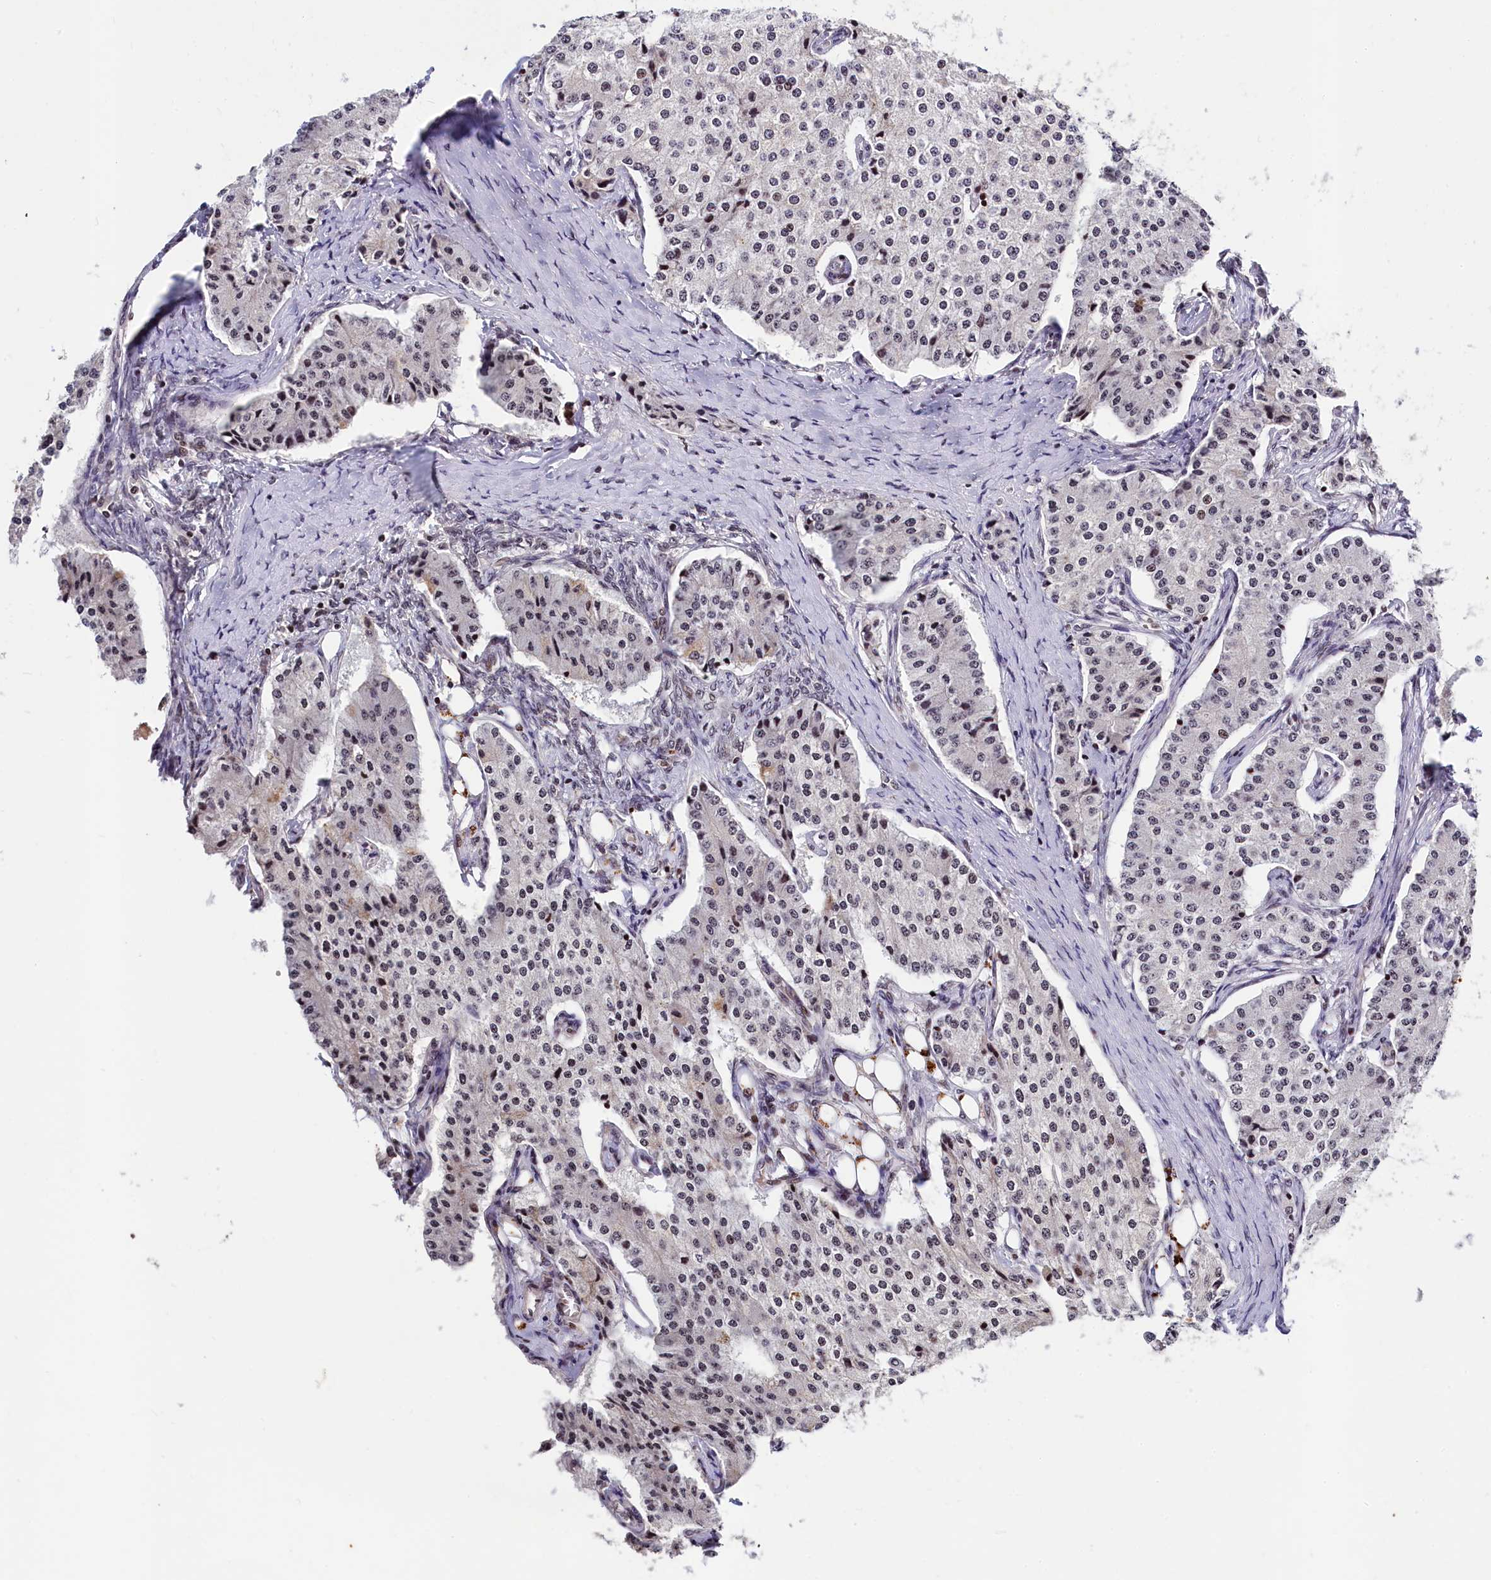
{"staining": {"intensity": "negative", "quantity": "none", "location": "none"}, "tissue": "carcinoid", "cell_type": "Tumor cells", "image_type": "cancer", "snomed": [{"axis": "morphology", "description": "Carcinoid, malignant, NOS"}, {"axis": "topography", "description": "Colon"}], "caption": "Human carcinoid stained for a protein using immunohistochemistry (IHC) displays no staining in tumor cells.", "gene": "FAM217B", "patient": {"sex": "female", "age": 52}}